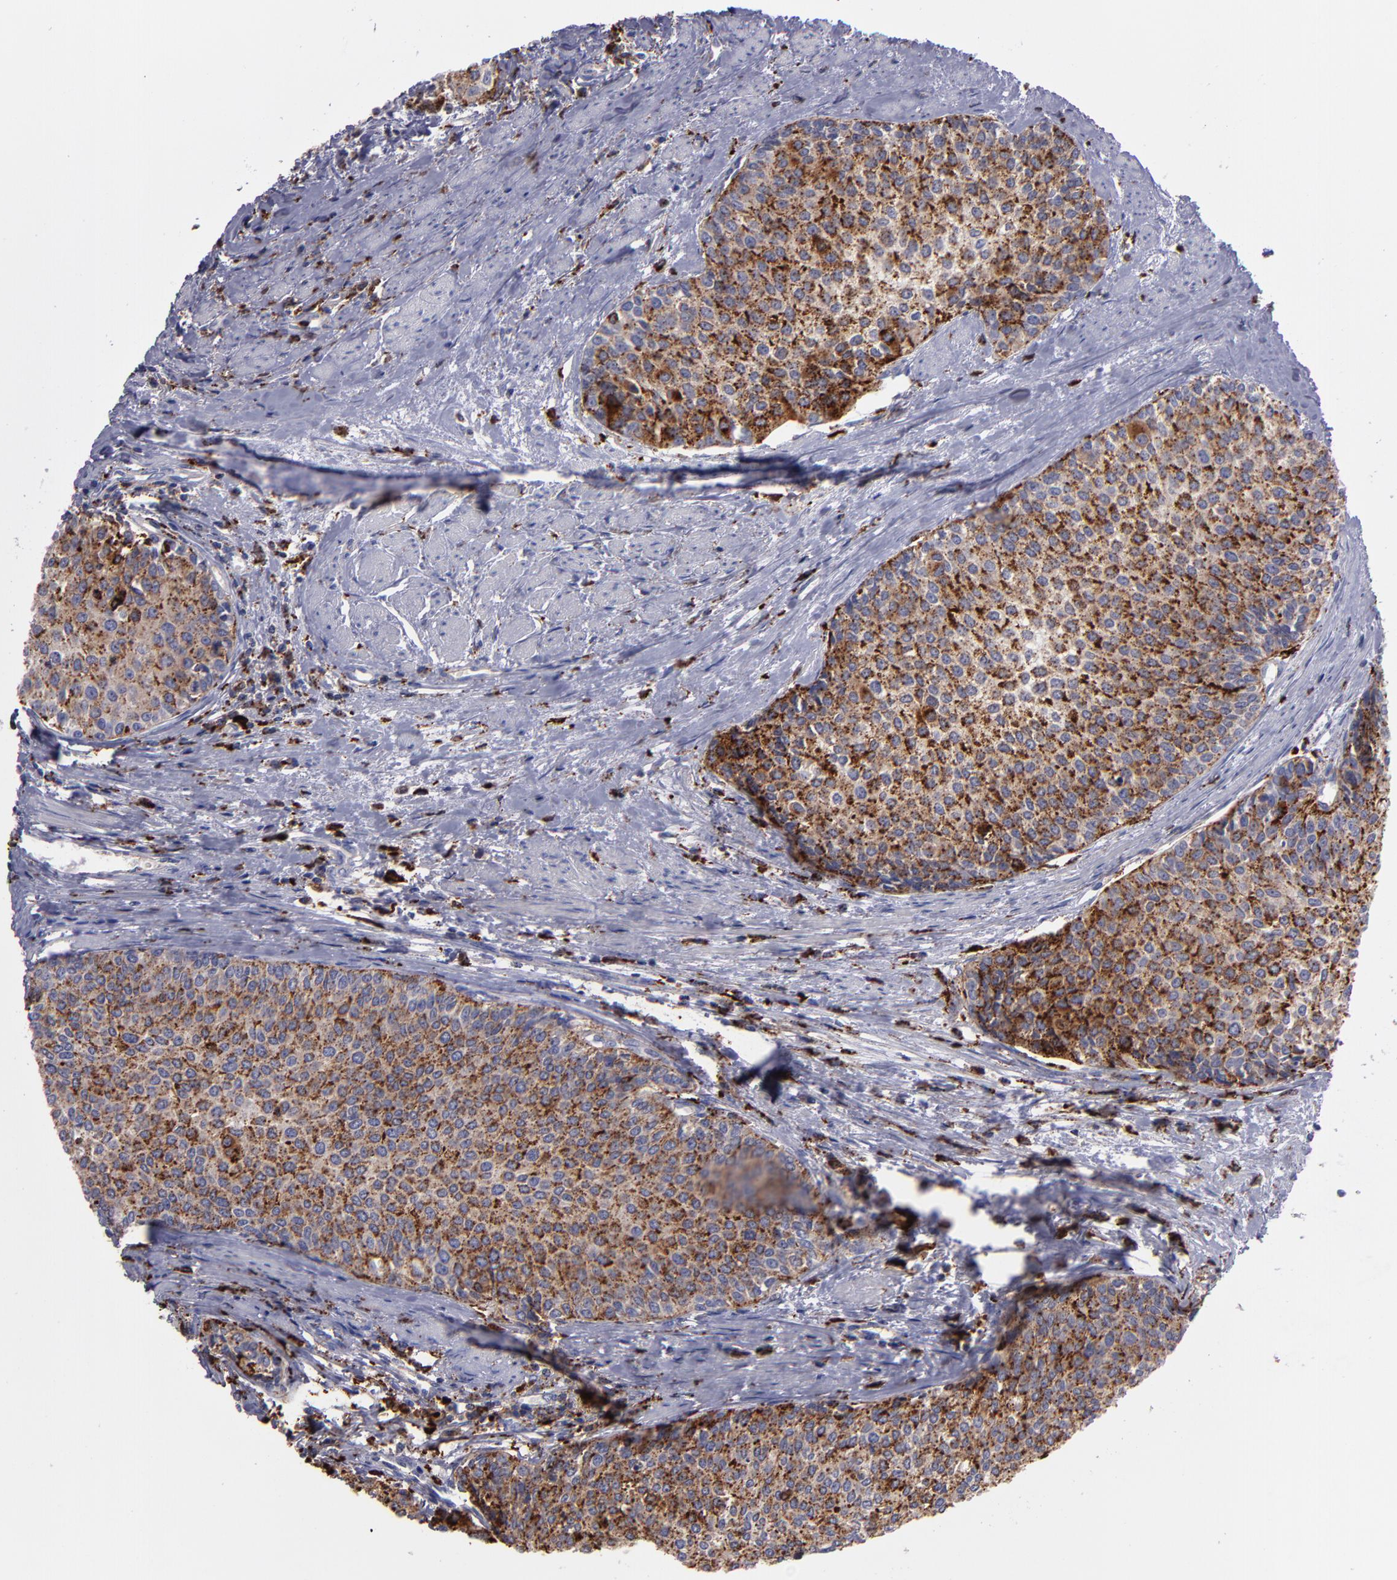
{"staining": {"intensity": "strong", "quantity": ">75%", "location": "cytoplasmic/membranous"}, "tissue": "urothelial cancer", "cell_type": "Tumor cells", "image_type": "cancer", "snomed": [{"axis": "morphology", "description": "Urothelial carcinoma, Low grade"}, {"axis": "topography", "description": "Urinary bladder"}], "caption": "Protein analysis of urothelial cancer tissue reveals strong cytoplasmic/membranous positivity in approximately >75% of tumor cells.", "gene": "CTSS", "patient": {"sex": "female", "age": 73}}